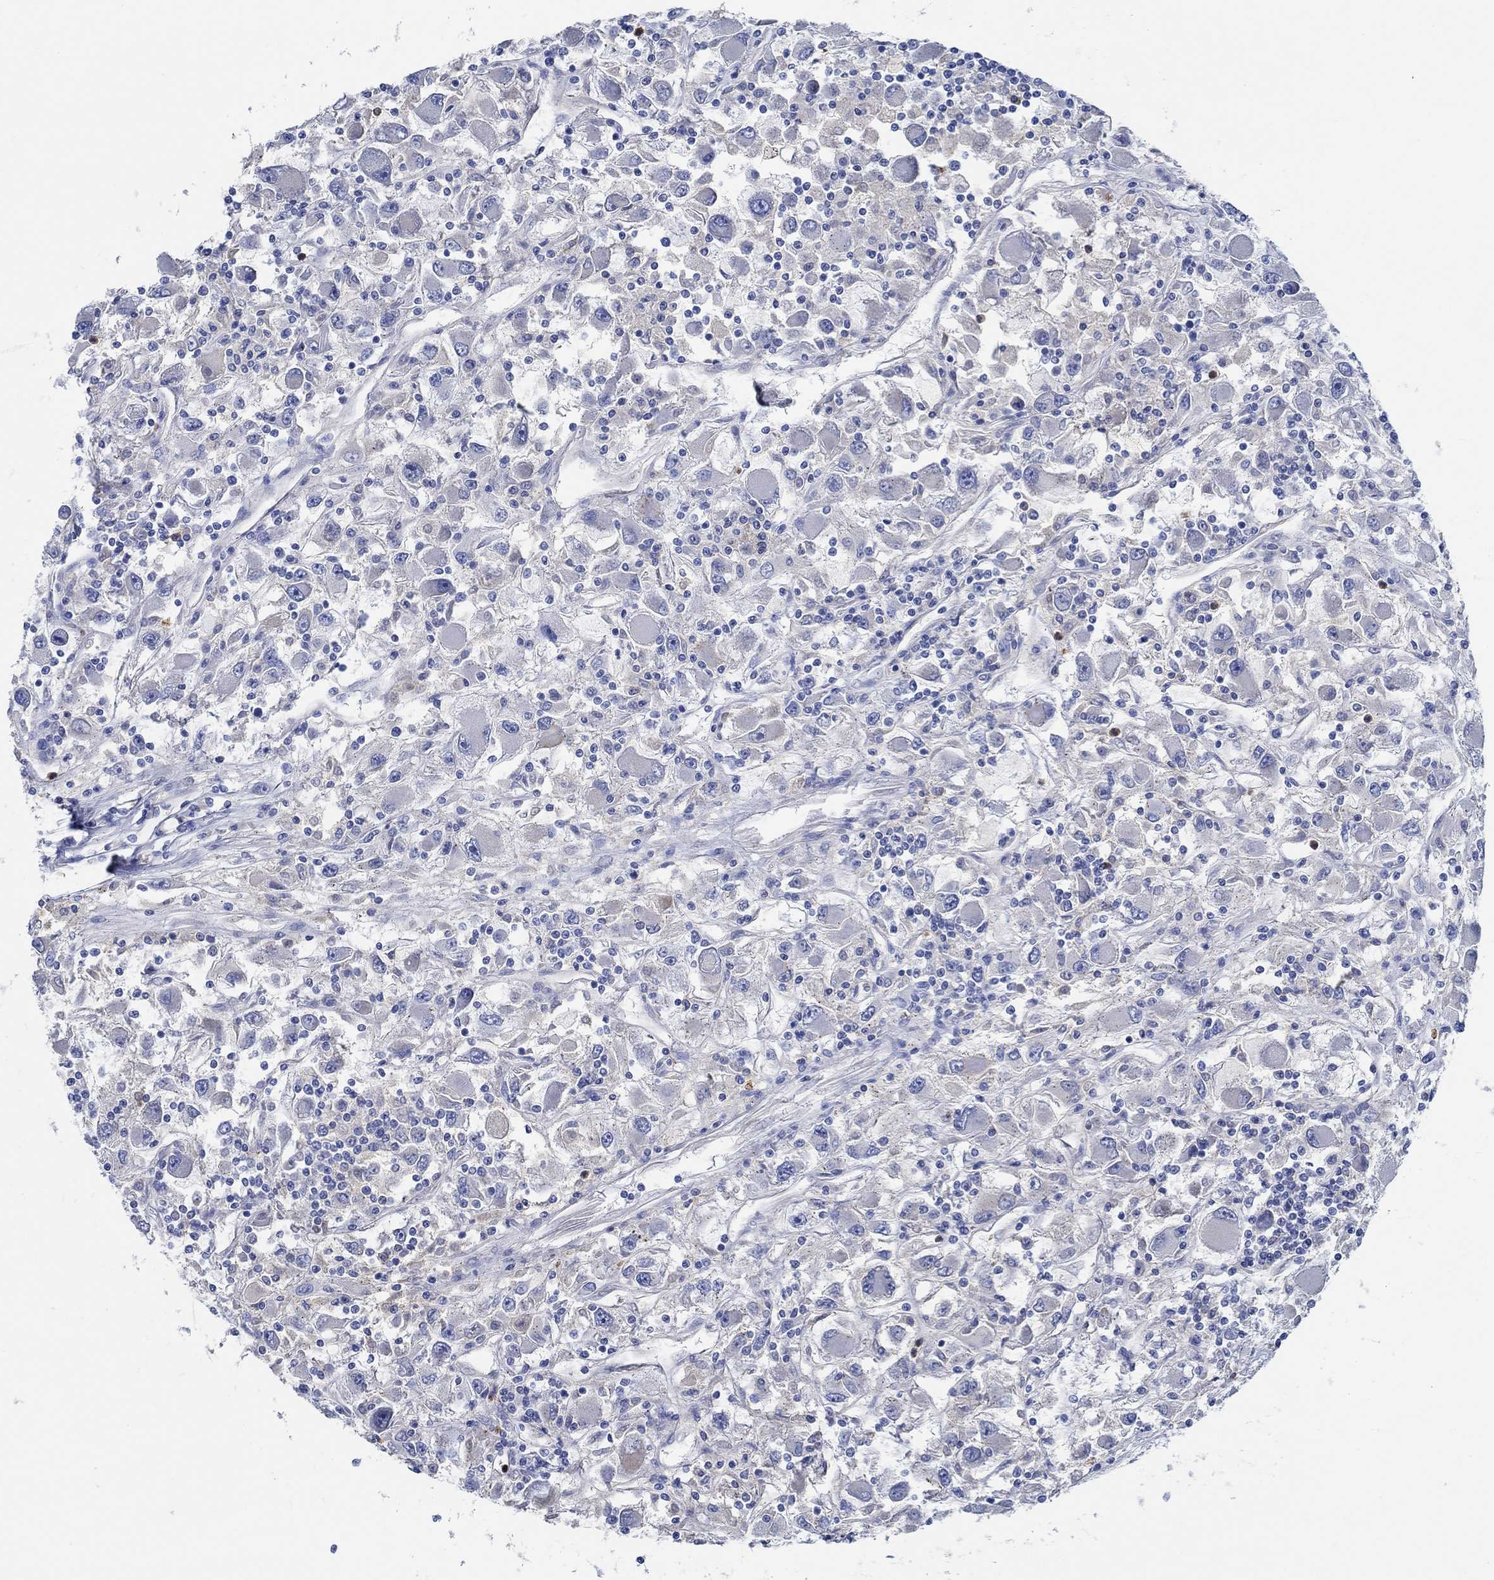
{"staining": {"intensity": "negative", "quantity": "none", "location": "none"}, "tissue": "renal cancer", "cell_type": "Tumor cells", "image_type": "cancer", "snomed": [{"axis": "morphology", "description": "Adenocarcinoma, NOS"}, {"axis": "topography", "description": "Kidney"}], "caption": "The photomicrograph shows no staining of tumor cells in adenocarcinoma (renal). Nuclei are stained in blue.", "gene": "CPM", "patient": {"sex": "female", "age": 67}}